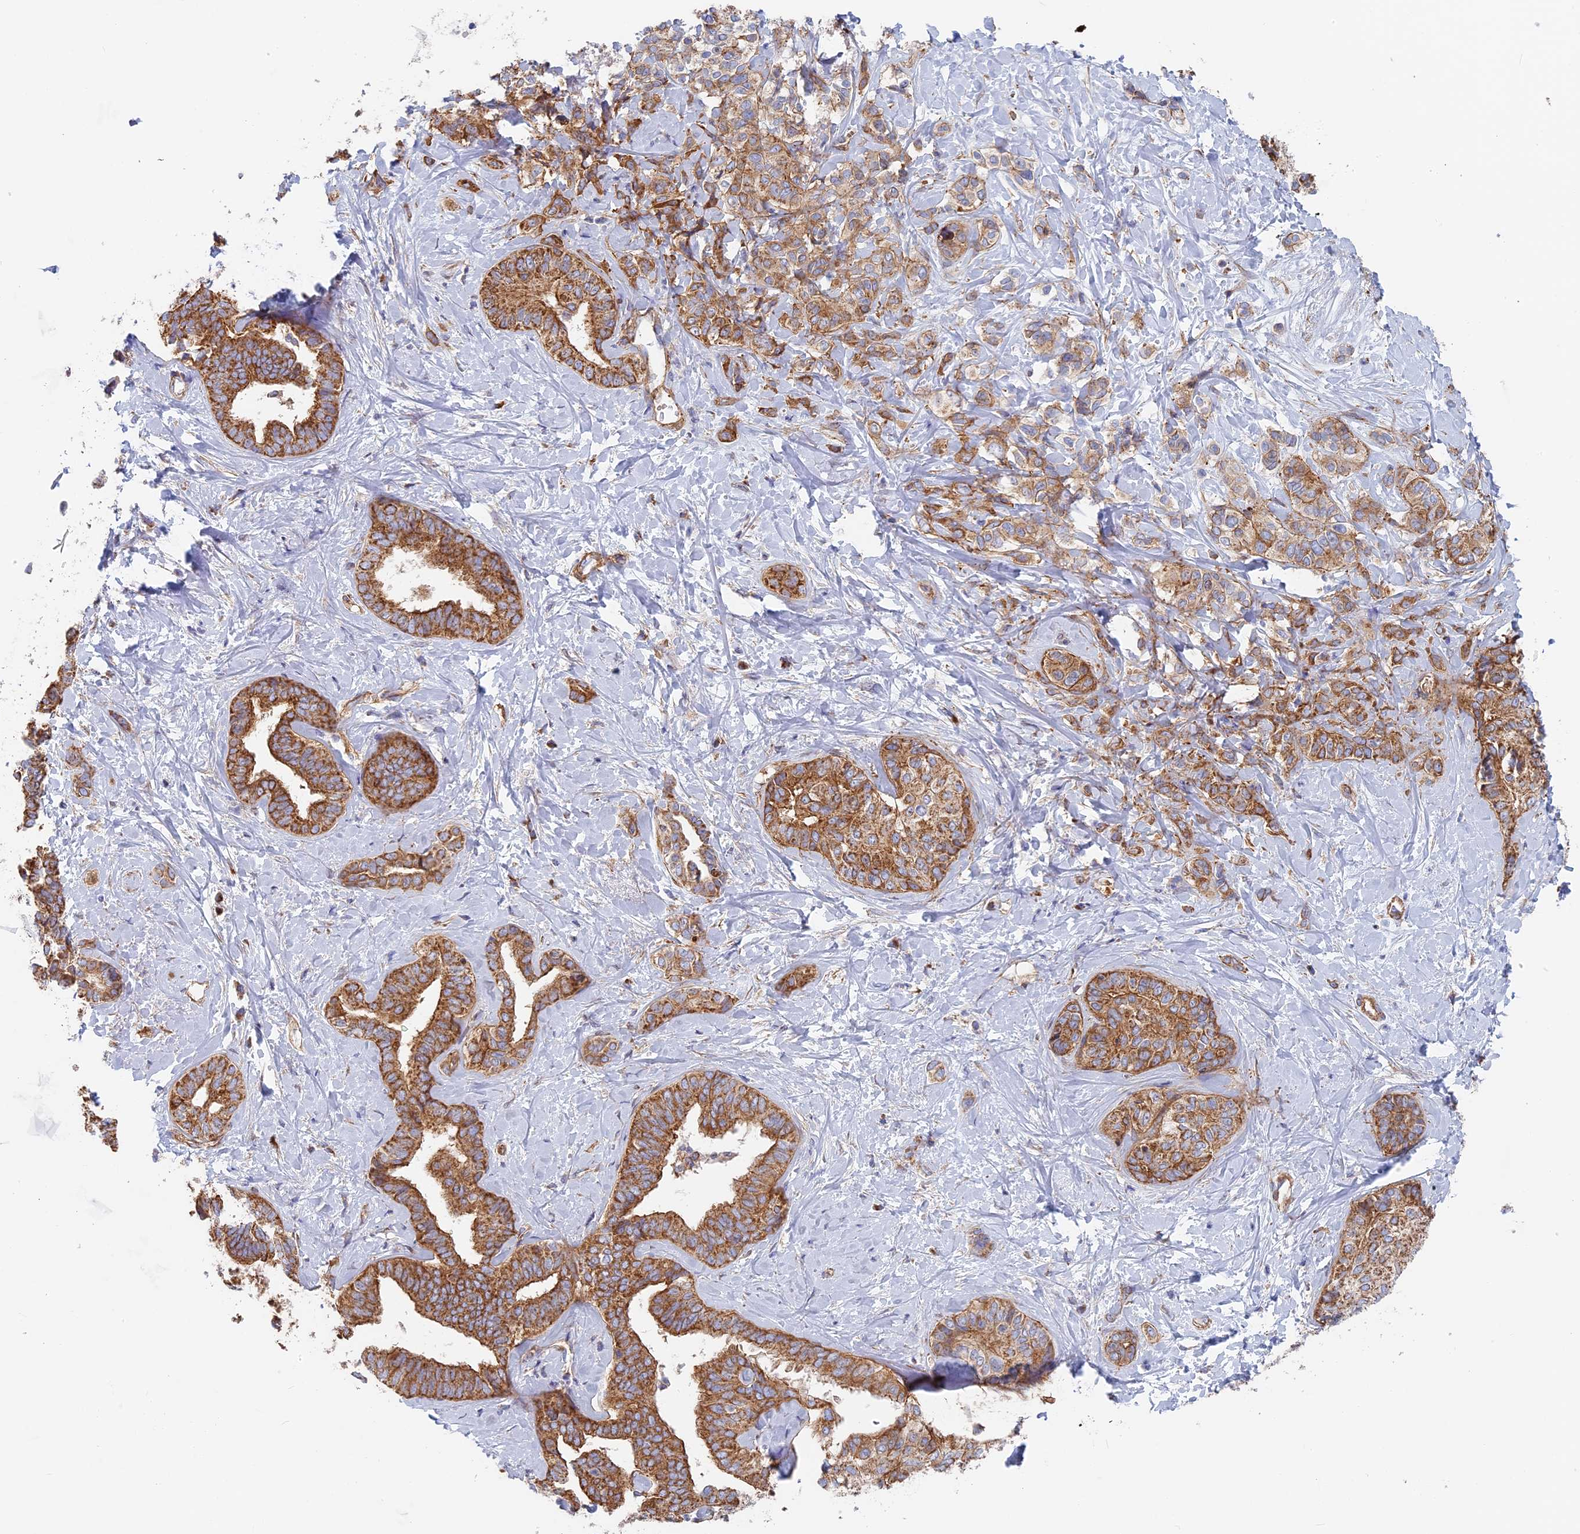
{"staining": {"intensity": "moderate", "quantity": ">75%", "location": "cytoplasmic/membranous"}, "tissue": "liver cancer", "cell_type": "Tumor cells", "image_type": "cancer", "snomed": [{"axis": "morphology", "description": "Cholangiocarcinoma"}, {"axis": "topography", "description": "Liver"}], "caption": "IHC (DAB) staining of cholangiocarcinoma (liver) reveals moderate cytoplasmic/membranous protein staining in approximately >75% of tumor cells. The protein of interest is shown in brown color, while the nuclei are stained blue.", "gene": "DDA1", "patient": {"sex": "female", "age": 77}}